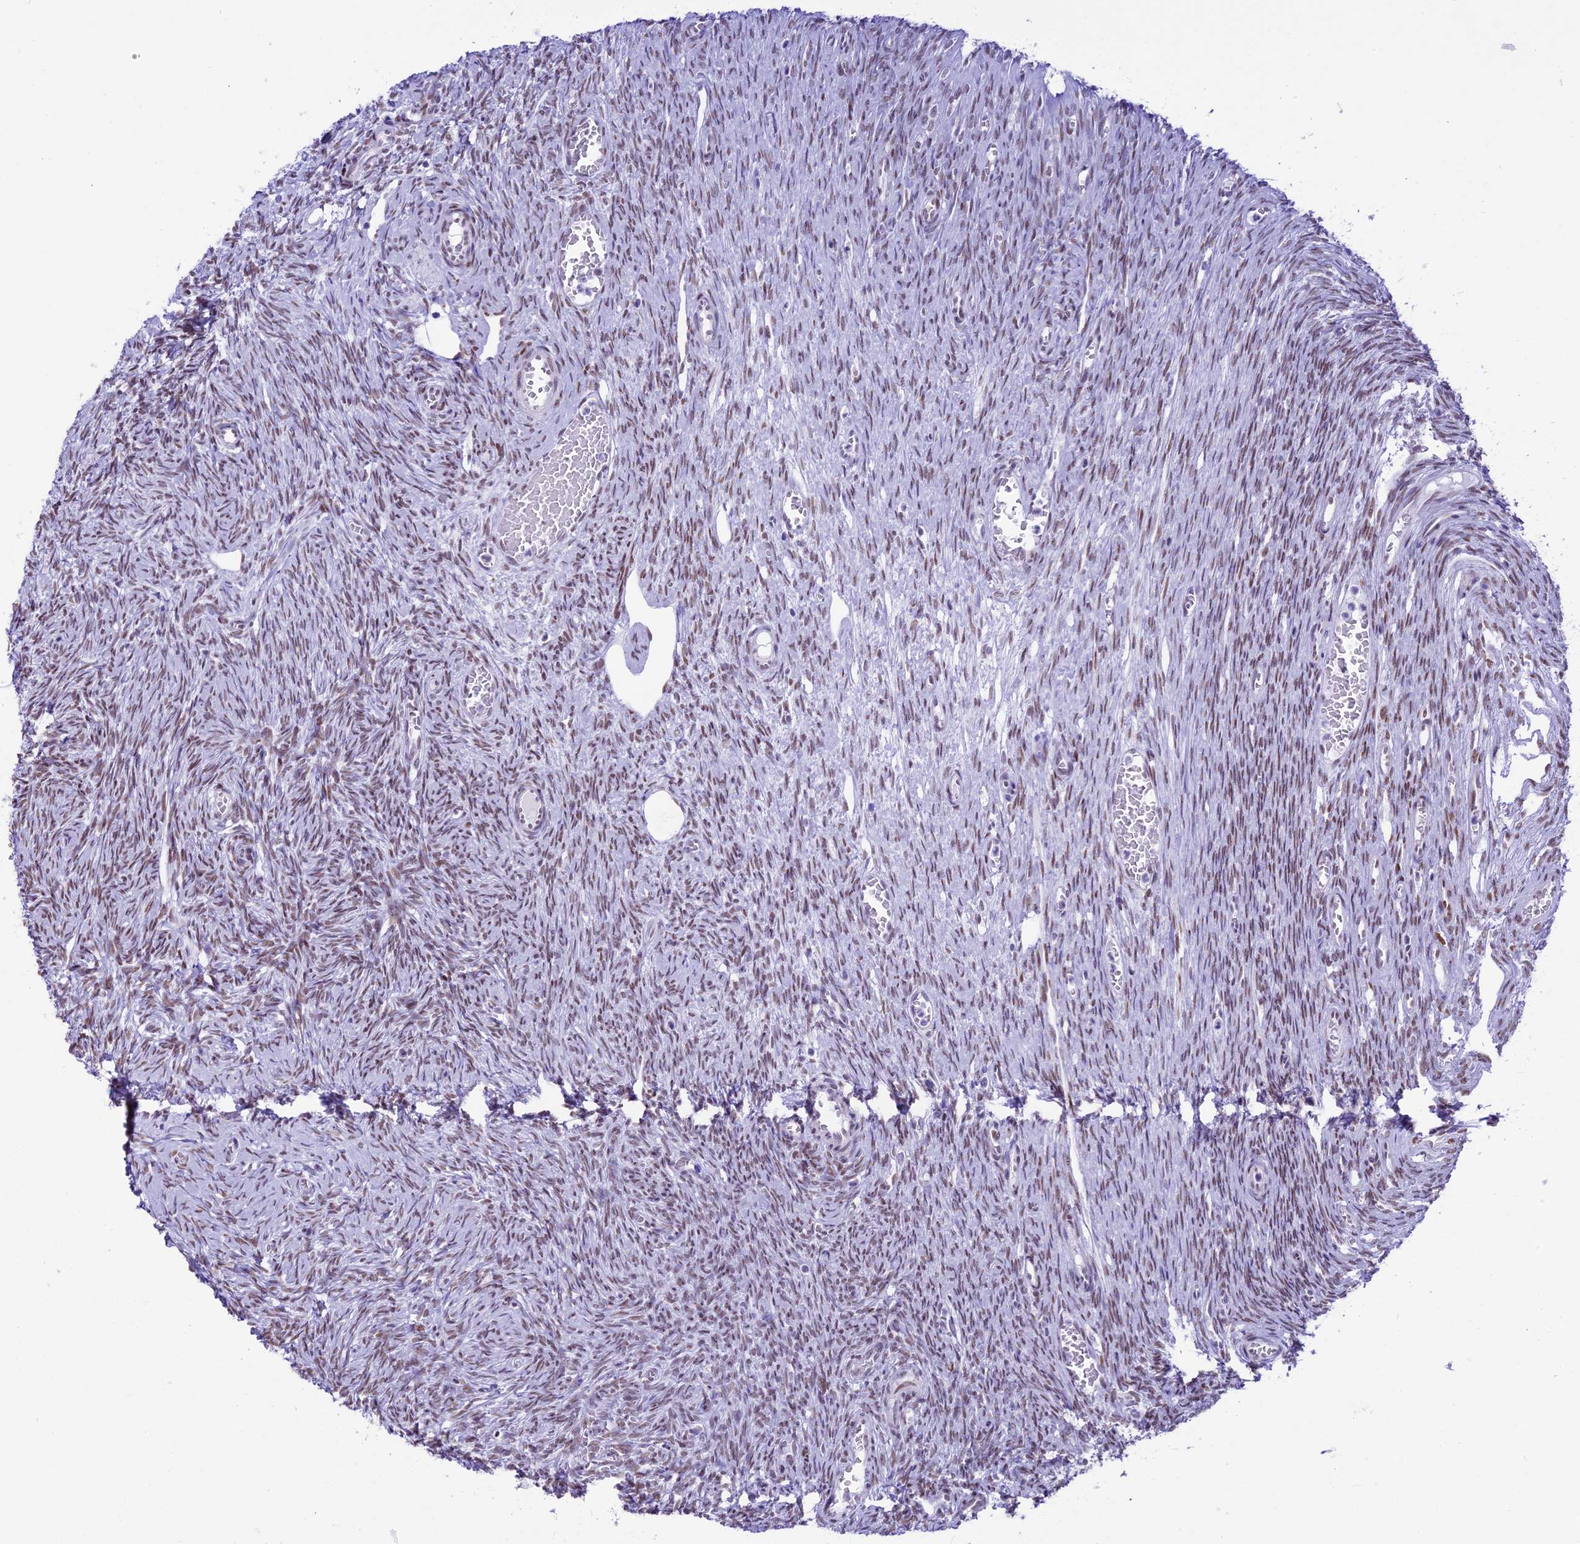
{"staining": {"intensity": "weak", "quantity": ">75%", "location": "nuclear"}, "tissue": "ovary", "cell_type": "Follicle cells", "image_type": "normal", "snomed": [{"axis": "morphology", "description": "Normal tissue, NOS"}, {"axis": "topography", "description": "Ovary"}], "caption": "Immunohistochemical staining of normal human ovary exhibits >75% levels of weak nuclear protein staining in about >75% of follicle cells. The staining was performed using DAB (3,3'-diaminobenzidine) to visualize the protein expression in brown, while the nuclei were stained in blue with hematoxylin (Magnification: 20x).", "gene": "RPS6KB1", "patient": {"sex": "female", "age": 44}}